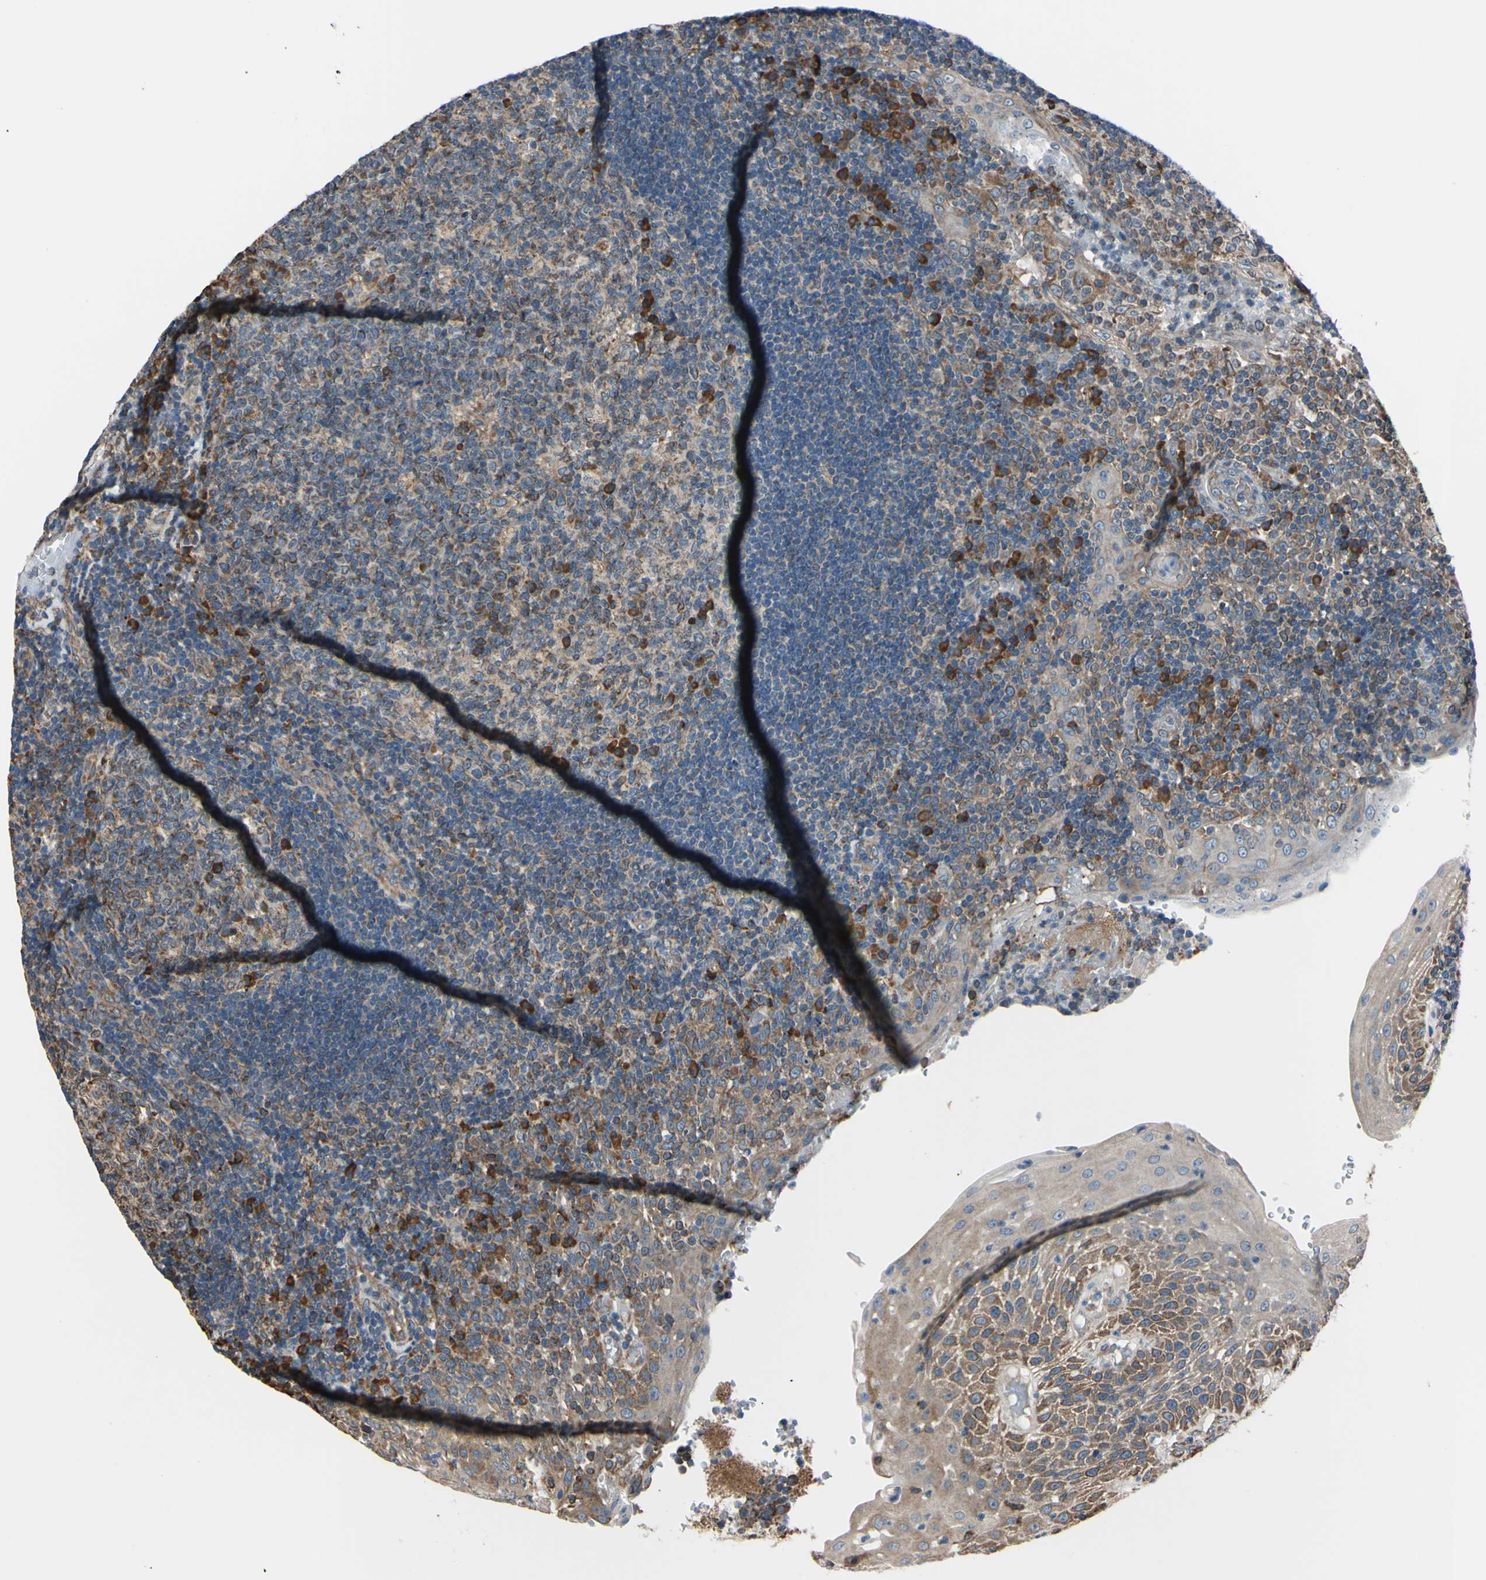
{"staining": {"intensity": "moderate", "quantity": ">75%", "location": "cytoplasmic/membranous"}, "tissue": "tonsil", "cell_type": "Germinal center cells", "image_type": "normal", "snomed": [{"axis": "morphology", "description": "Normal tissue, NOS"}, {"axis": "topography", "description": "Tonsil"}], "caption": "This micrograph demonstrates immunohistochemistry (IHC) staining of benign tonsil, with medium moderate cytoplasmic/membranous positivity in approximately >75% of germinal center cells.", "gene": "BMF", "patient": {"sex": "female", "age": 40}}